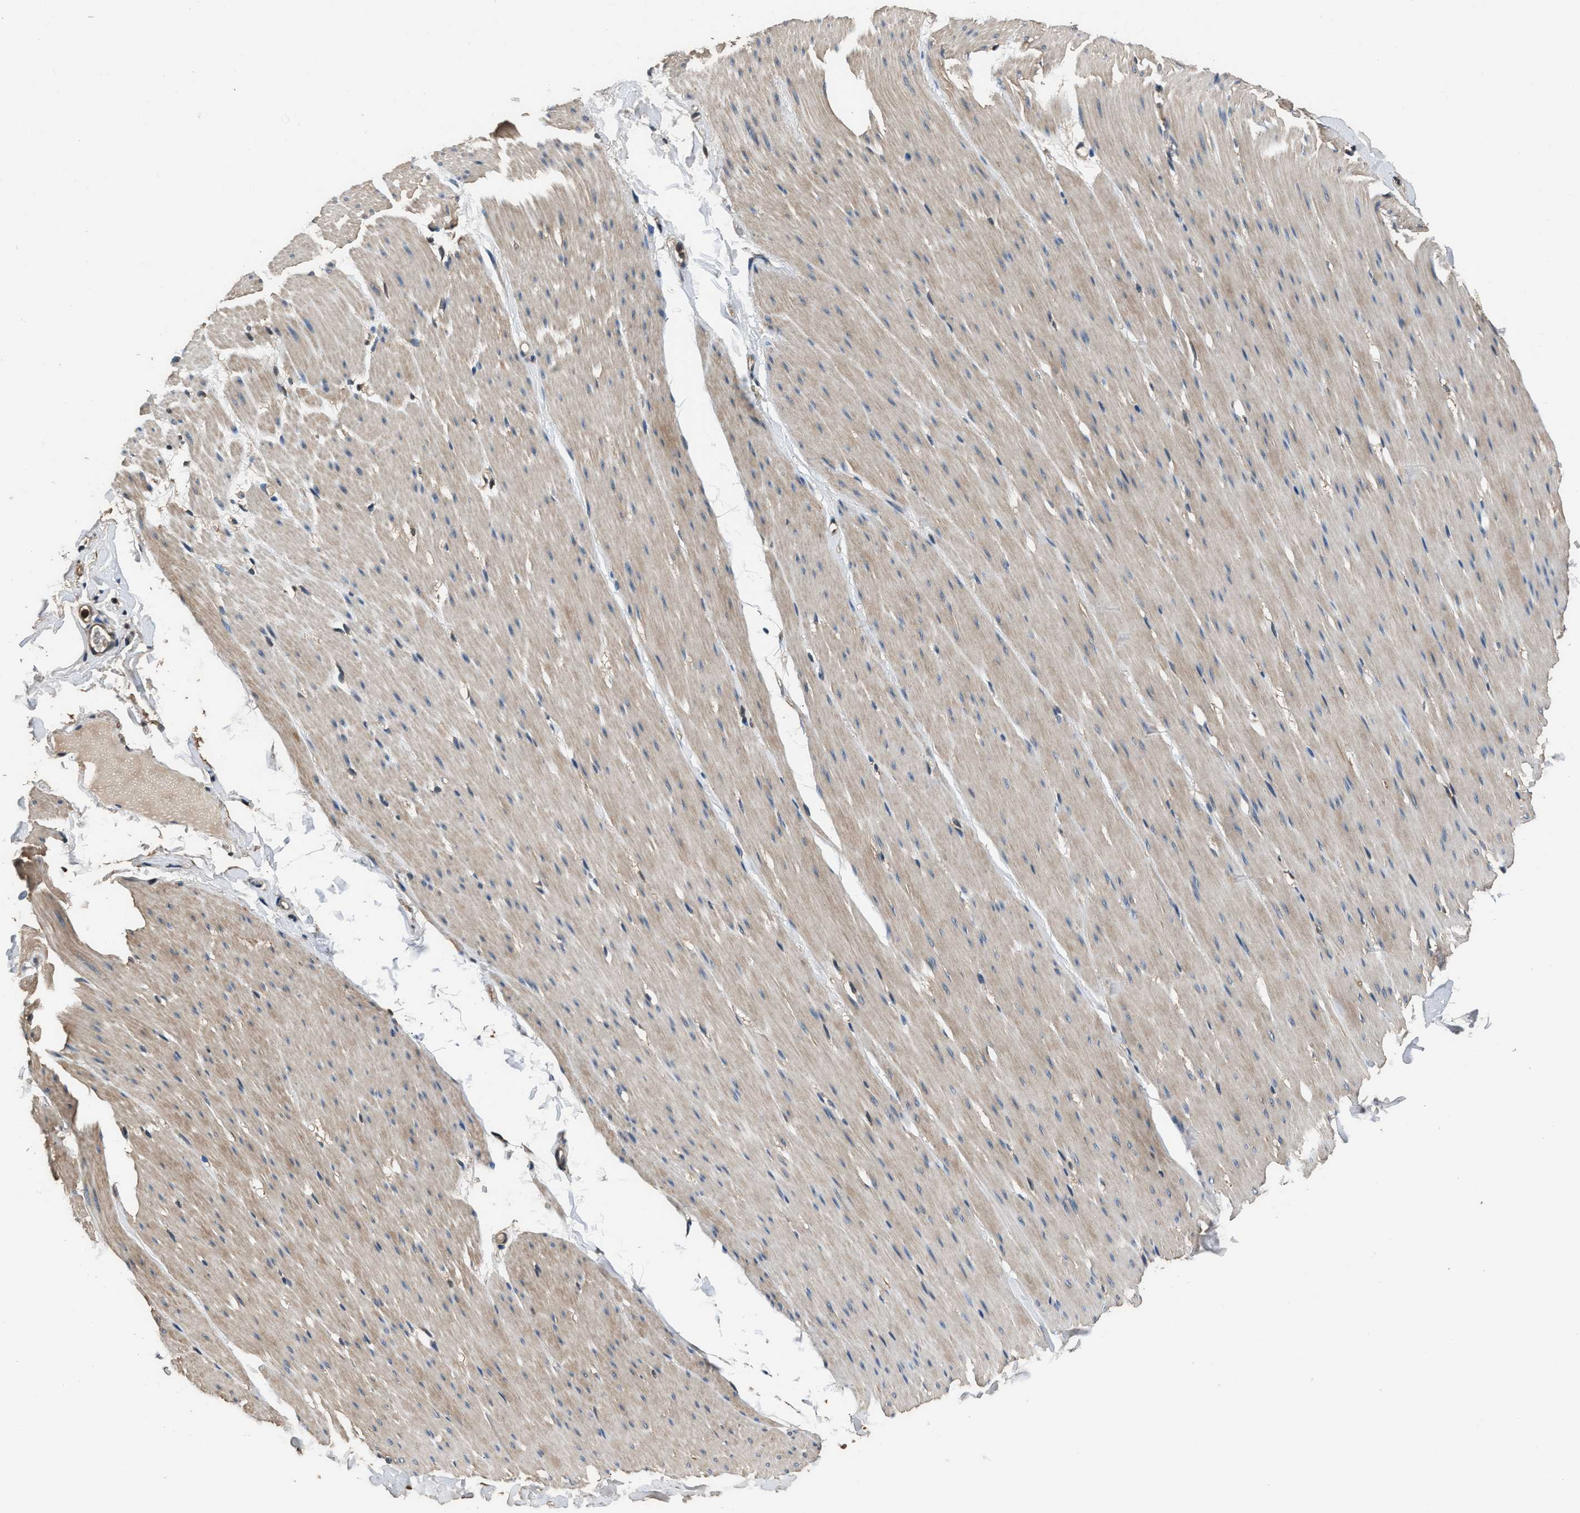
{"staining": {"intensity": "weak", "quantity": ">75%", "location": "cytoplasmic/membranous"}, "tissue": "smooth muscle", "cell_type": "Smooth muscle cells", "image_type": "normal", "snomed": [{"axis": "morphology", "description": "Normal tissue, NOS"}, {"axis": "topography", "description": "Smooth muscle"}, {"axis": "topography", "description": "Colon"}], "caption": "A brown stain shows weak cytoplasmic/membranous expression of a protein in smooth muscle cells of normal human smooth muscle. The staining was performed using DAB (3,3'-diaminobenzidine), with brown indicating positive protein expression. Nuclei are stained blue with hematoxylin.", "gene": "GSTP1", "patient": {"sex": "male", "age": 67}}